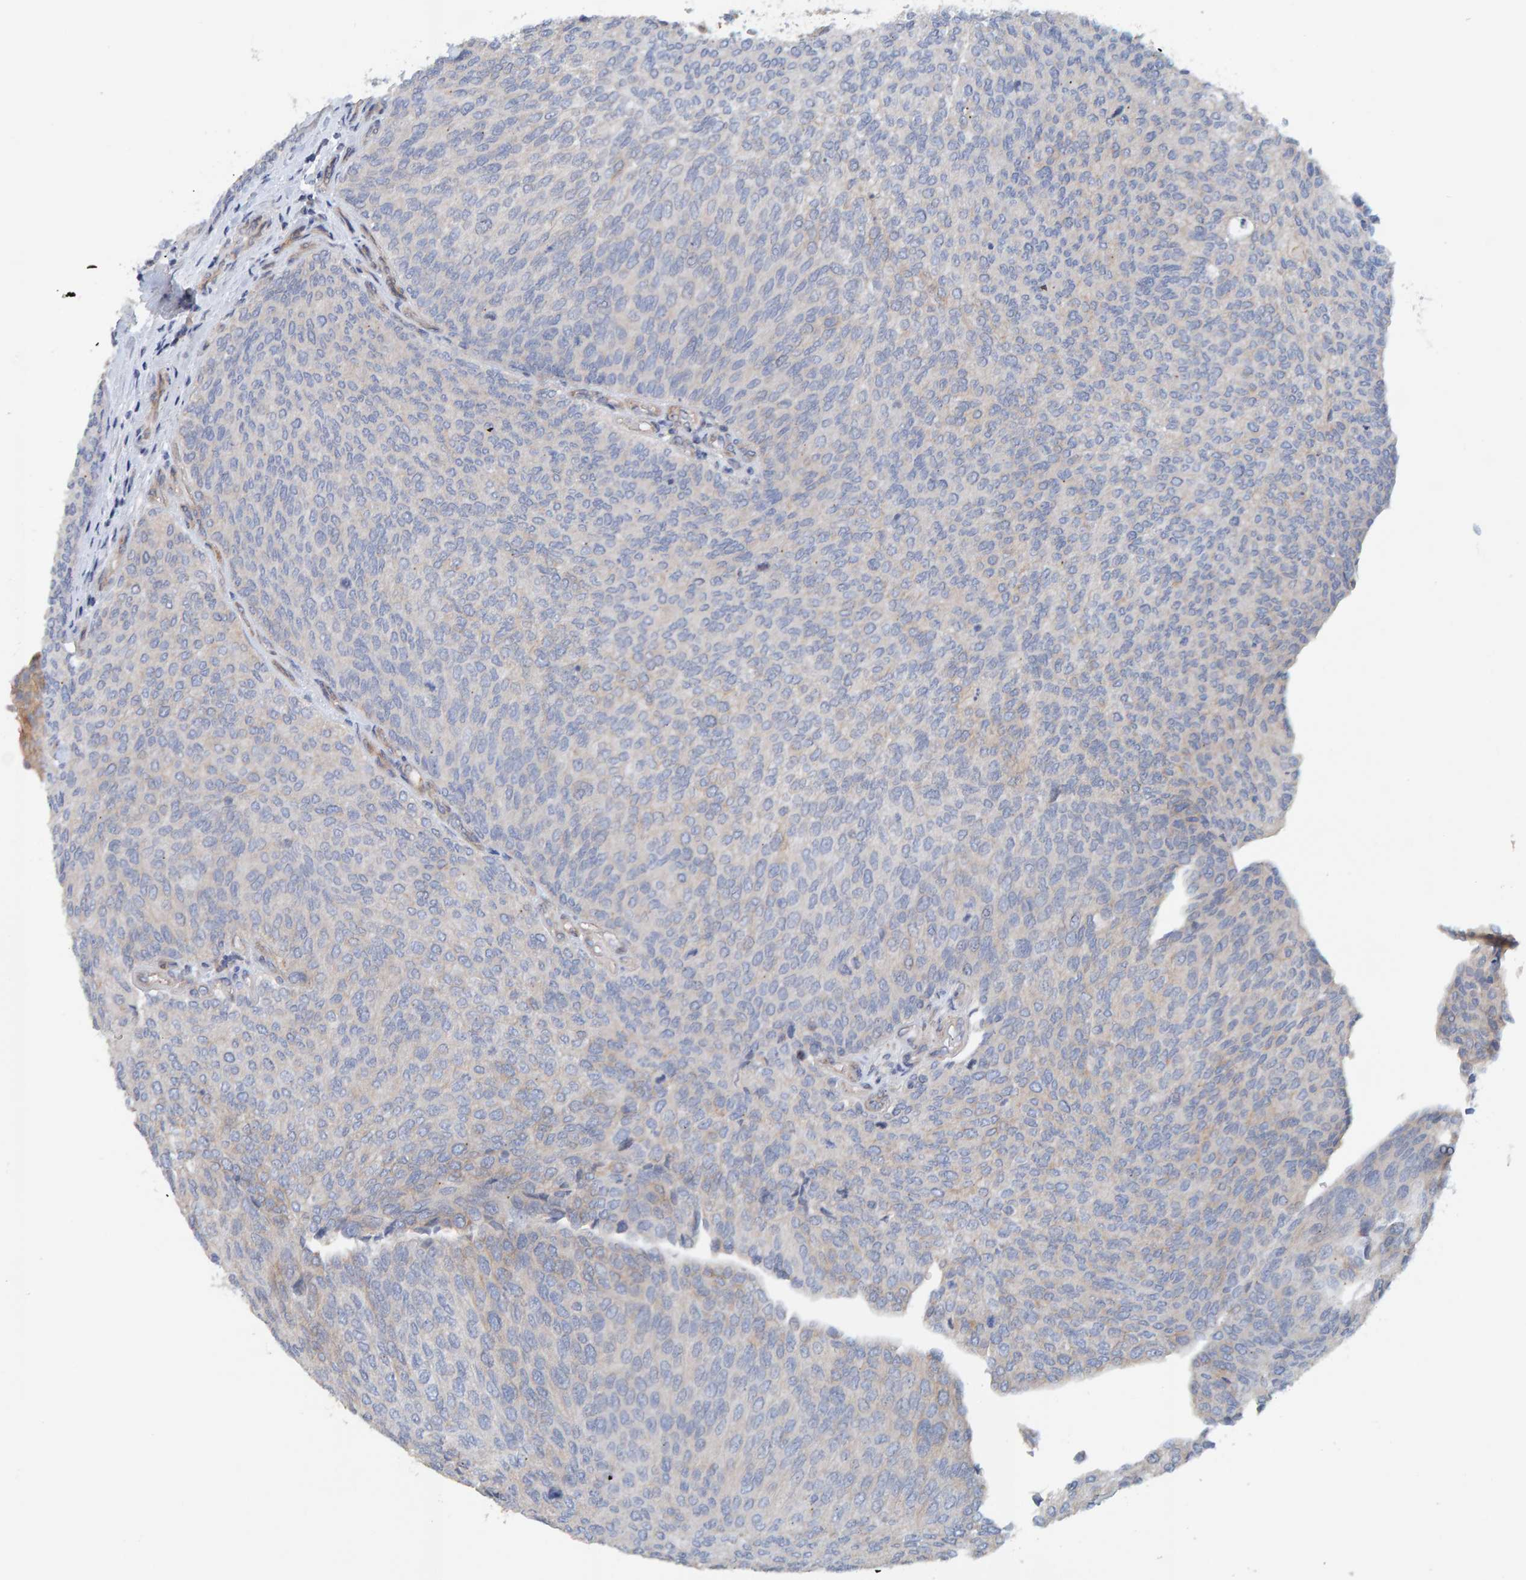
{"staining": {"intensity": "negative", "quantity": "none", "location": "none"}, "tissue": "urothelial cancer", "cell_type": "Tumor cells", "image_type": "cancer", "snomed": [{"axis": "morphology", "description": "Urothelial carcinoma, Low grade"}, {"axis": "topography", "description": "Urinary bladder"}], "caption": "The IHC micrograph has no significant staining in tumor cells of urothelial carcinoma (low-grade) tissue.", "gene": "RGP1", "patient": {"sex": "female", "age": 79}}